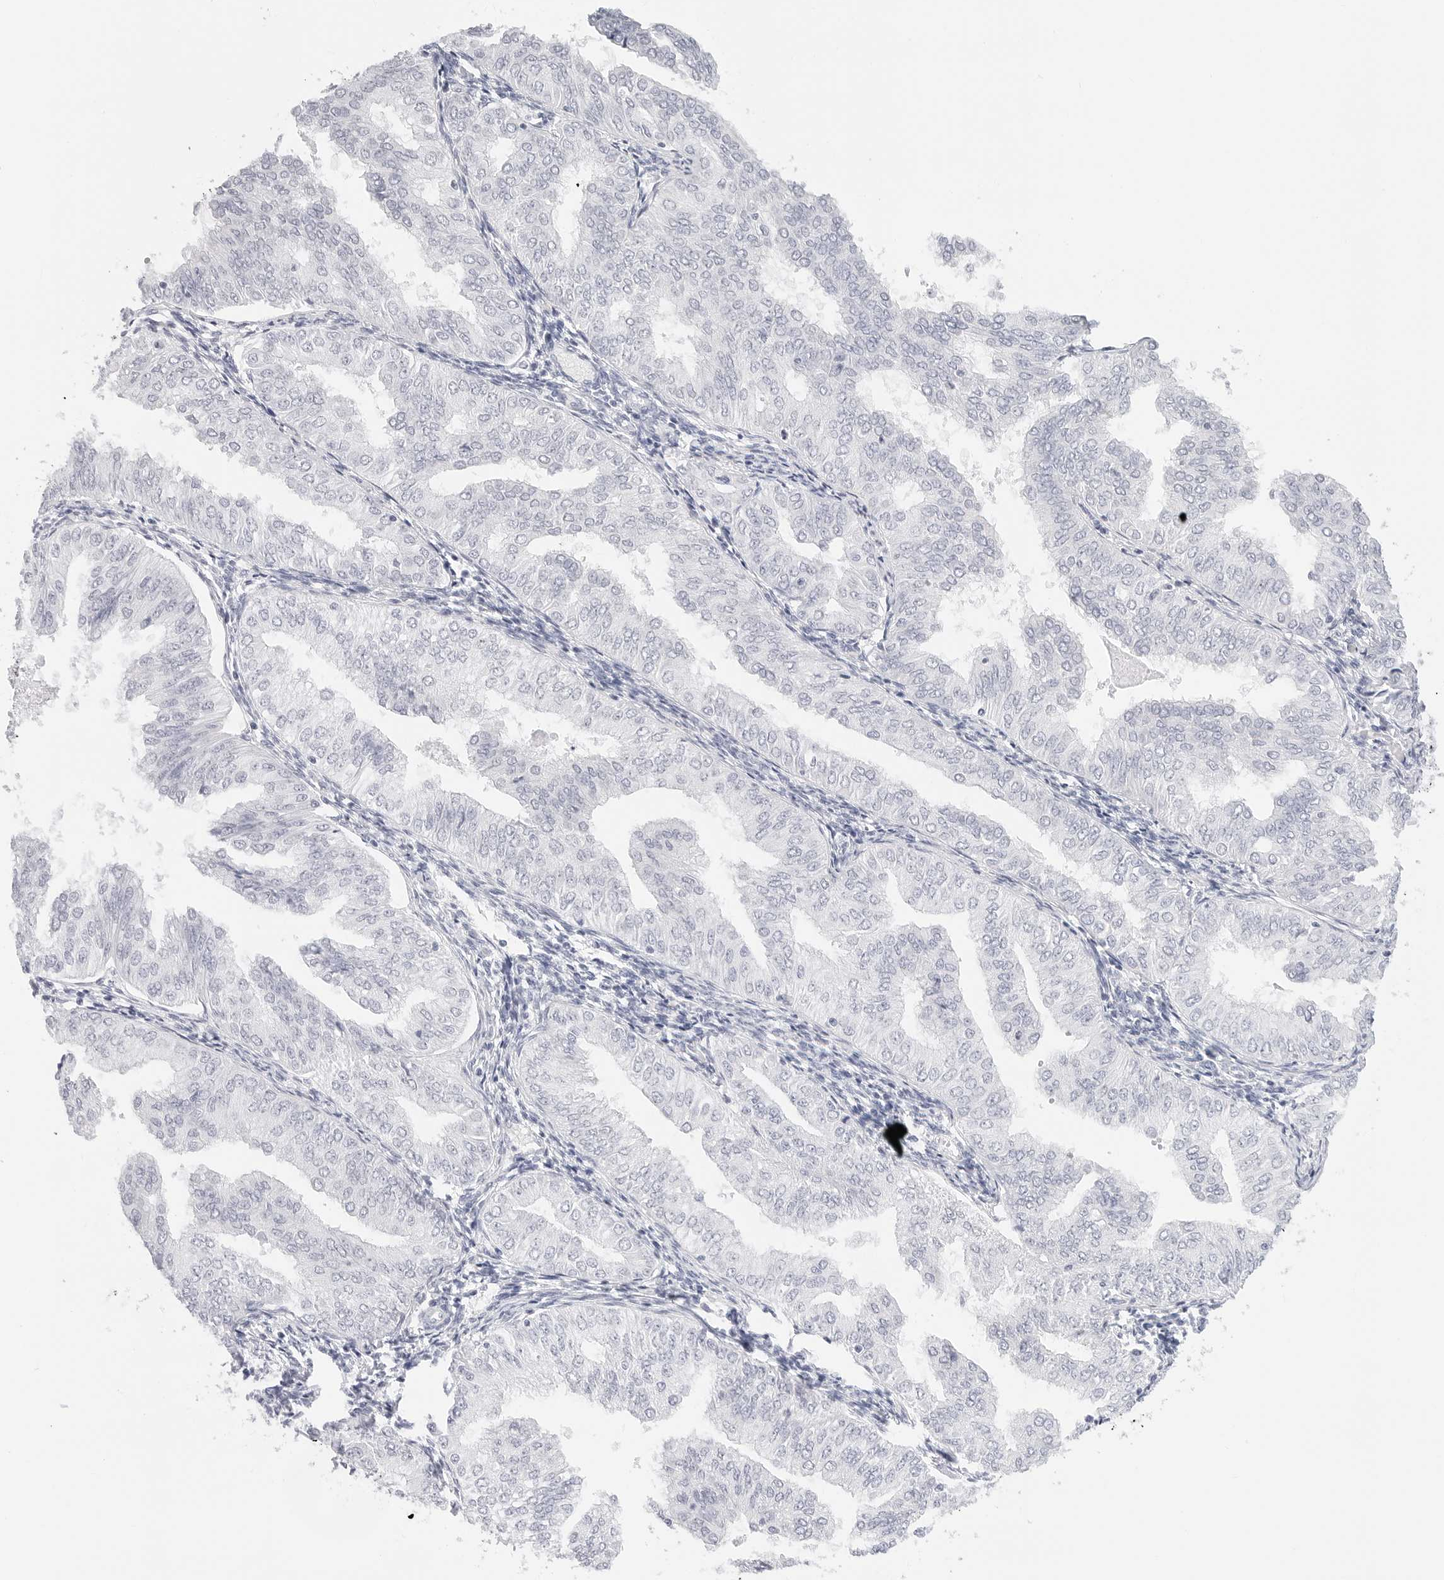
{"staining": {"intensity": "negative", "quantity": "none", "location": "none"}, "tissue": "endometrial cancer", "cell_type": "Tumor cells", "image_type": "cancer", "snomed": [{"axis": "morphology", "description": "Normal tissue, NOS"}, {"axis": "morphology", "description": "Adenocarcinoma, NOS"}, {"axis": "topography", "description": "Endometrium"}], "caption": "An image of endometrial cancer stained for a protein exhibits no brown staining in tumor cells.", "gene": "TFF2", "patient": {"sex": "female", "age": 53}}